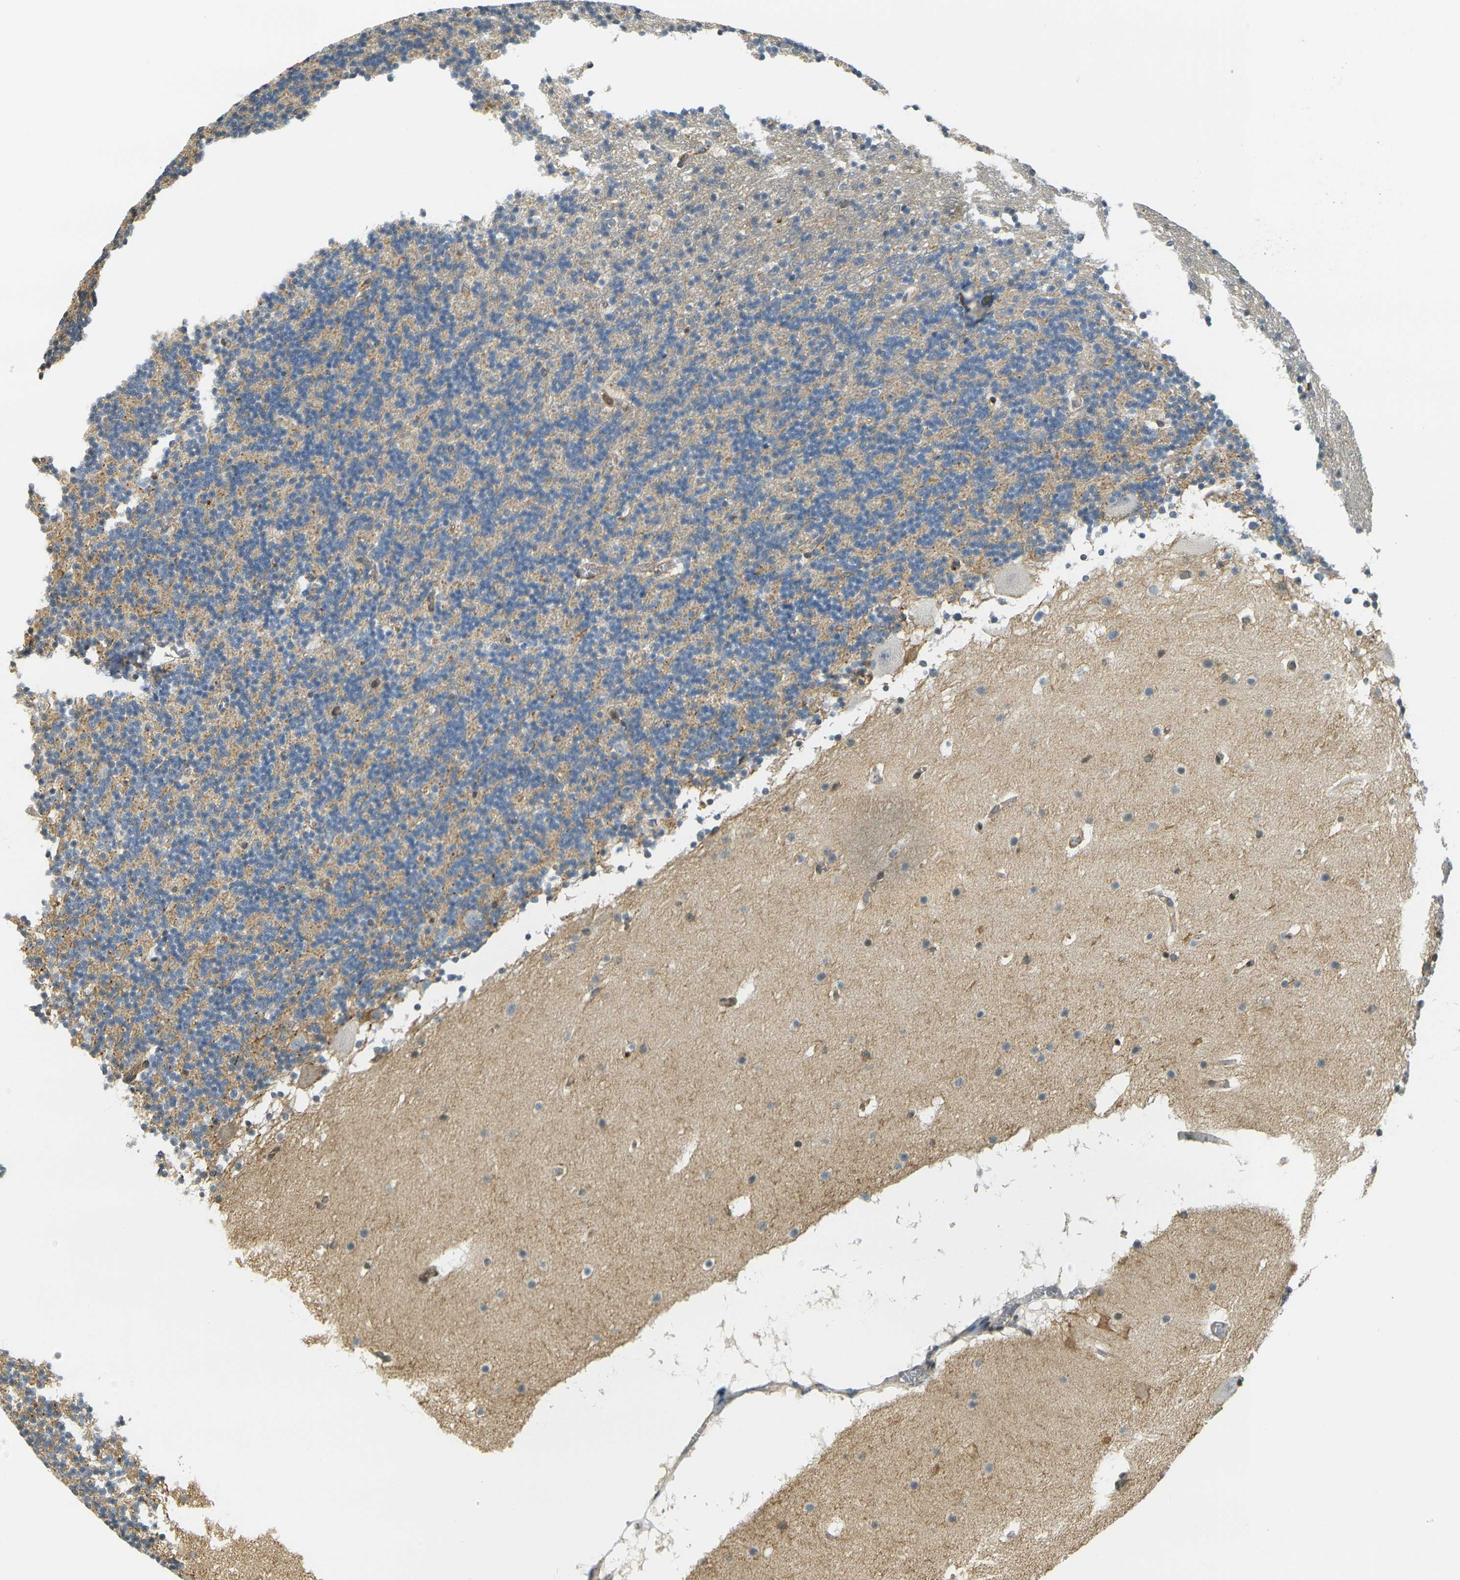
{"staining": {"intensity": "weak", "quantity": ">75%", "location": "cytoplasmic/membranous"}, "tissue": "cerebellum", "cell_type": "Cells in granular layer", "image_type": "normal", "snomed": [{"axis": "morphology", "description": "Normal tissue, NOS"}, {"axis": "topography", "description": "Cerebellum"}], "caption": "Immunohistochemistry (DAB (3,3'-diaminobenzidine)) staining of normal cerebellum shows weak cytoplasmic/membranous protein expression in approximately >75% of cells in granular layer. (Stains: DAB (3,3'-diaminobenzidine) in brown, nuclei in blue, Microscopy: brightfield microscopy at high magnification).", "gene": "CAST", "patient": {"sex": "male", "age": 45}}